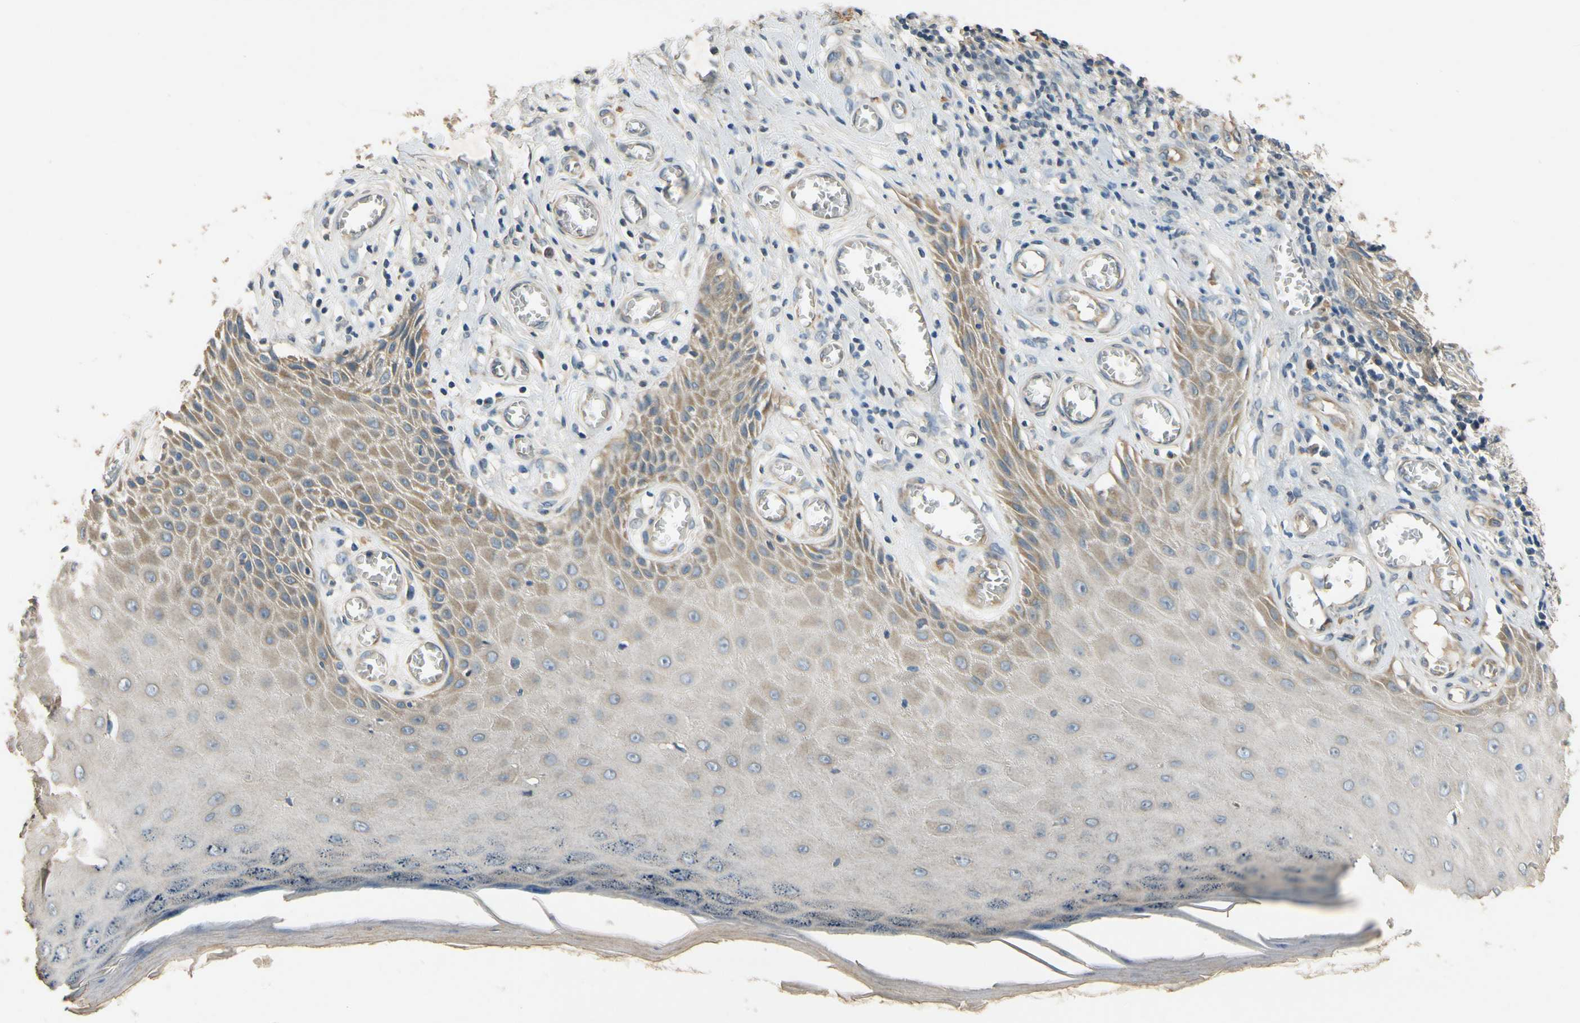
{"staining": {"intensity": "weak", "quantity": "25%-75%", "location": "cytoplasmic/membranous"}, "tissue": "skin cancer", "cell_type": "Tumor cells", "image_type": "cancer", "snomed": [{"axis": "morphology", "description": "Squamous cell carcinoma, NOS"}, {"axis": "topography", "description": "Skin"}], "caption": "The micrograph exhibits staining of skin cancer (squamous cell carcinoma), revealing weak cytoplasmic/membranous protein positivity (brown color) within tumor cells. Immunohistochemistry stains the protein in brown and the nuclei are stained blue.", "gene": "ALKBH3", "patient": {"sex": "female", "age": 73}}